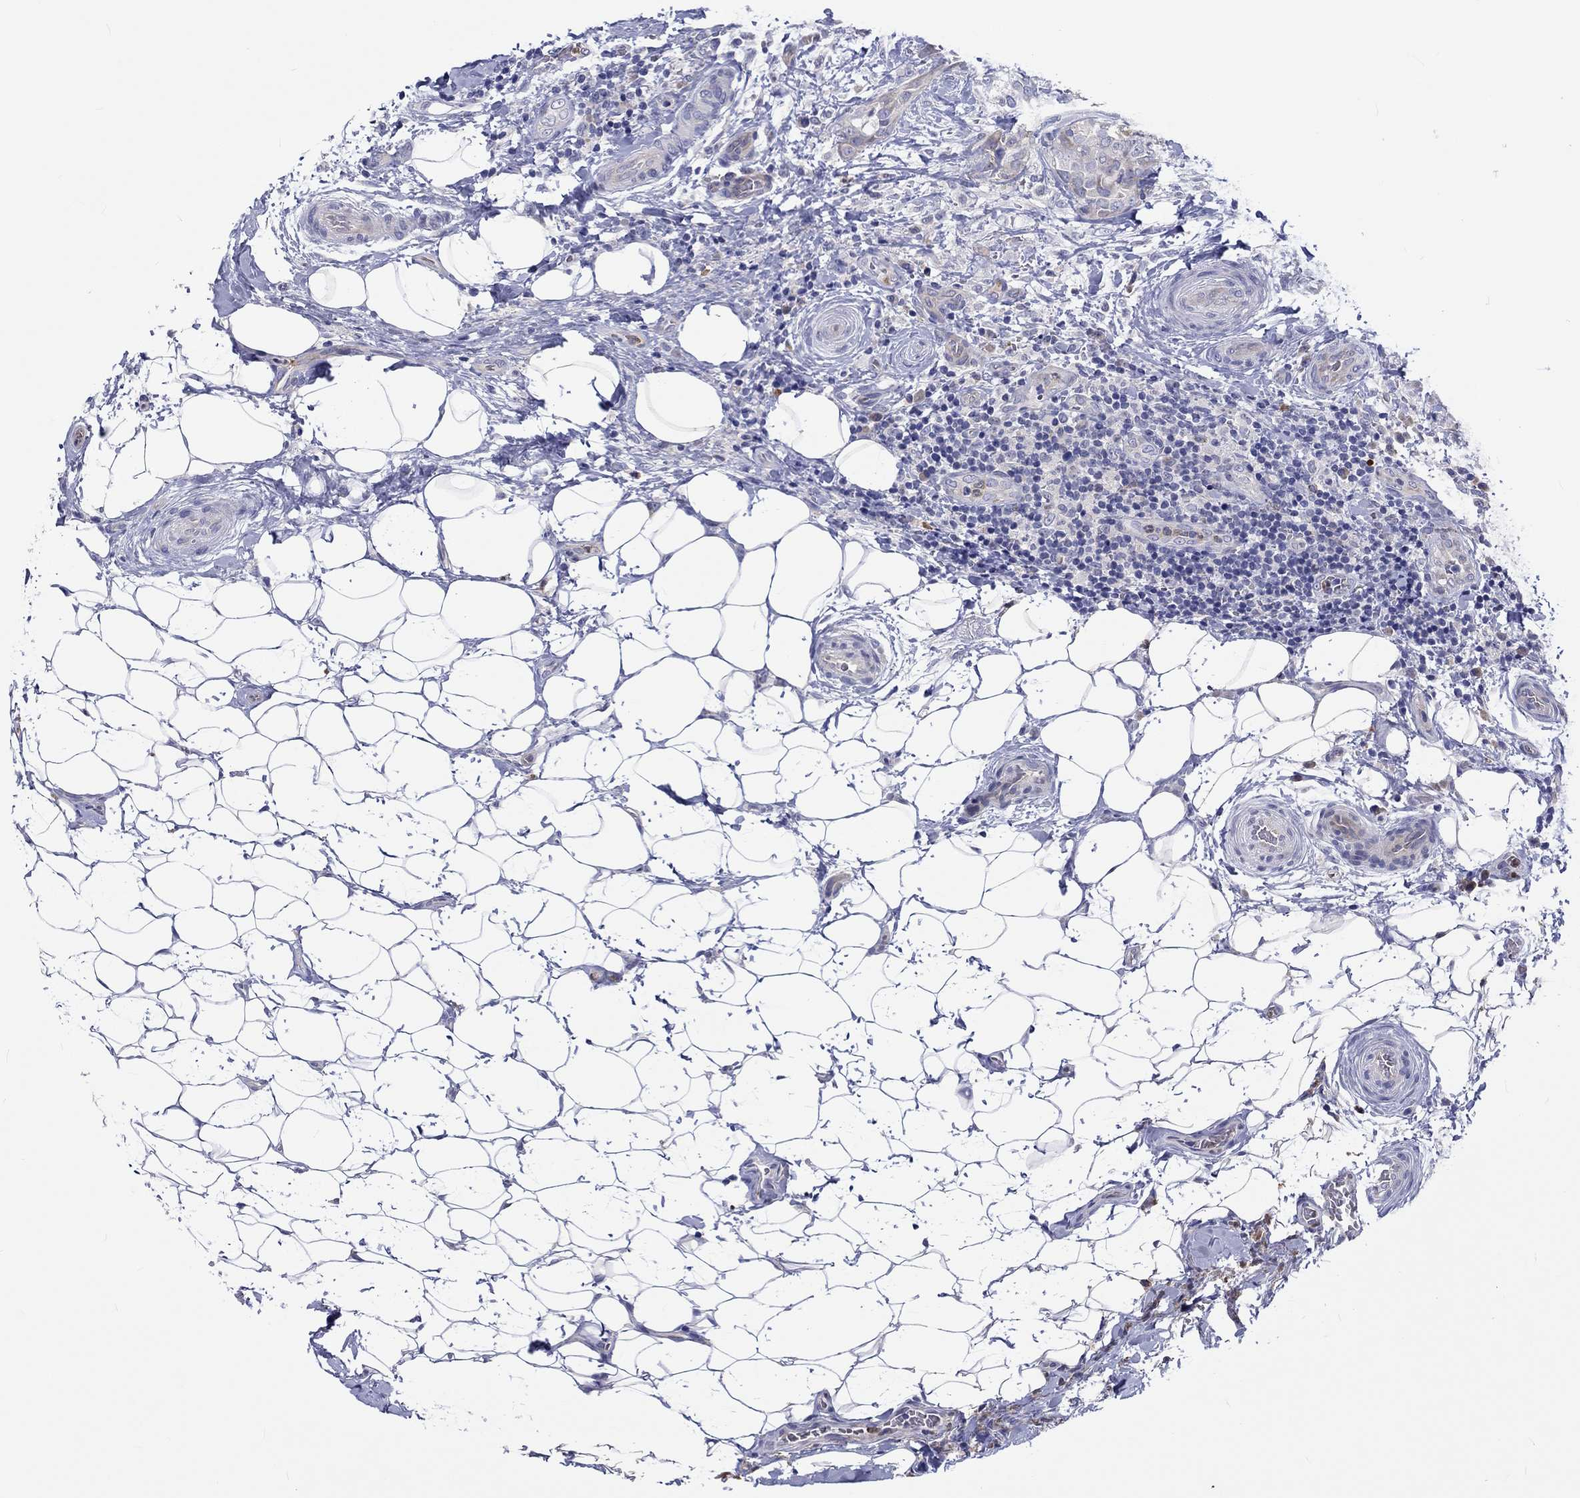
{"staining": {"intensity": "moderate", "quantity": "<25%", "location": "cytoplasmic/membranous"}, "tissue": "thyroid cancer", "cell_type": "Tumor cells", "image_type": "cancer", "snomed": [{"axis": "morphology", "description": "Papillary adenocarcinoma, NOS"}, {"axis": "topography", "description": "Thyroid gland"}], "caption": "The immunohistochemical stain shows moderate cytoplasmic/membranous staining in tumor cells of papillary adenocarcinoma (thyroid) tissue.", "gene": "ABCG4", "patient": {"sex": "male", "age": 61}}